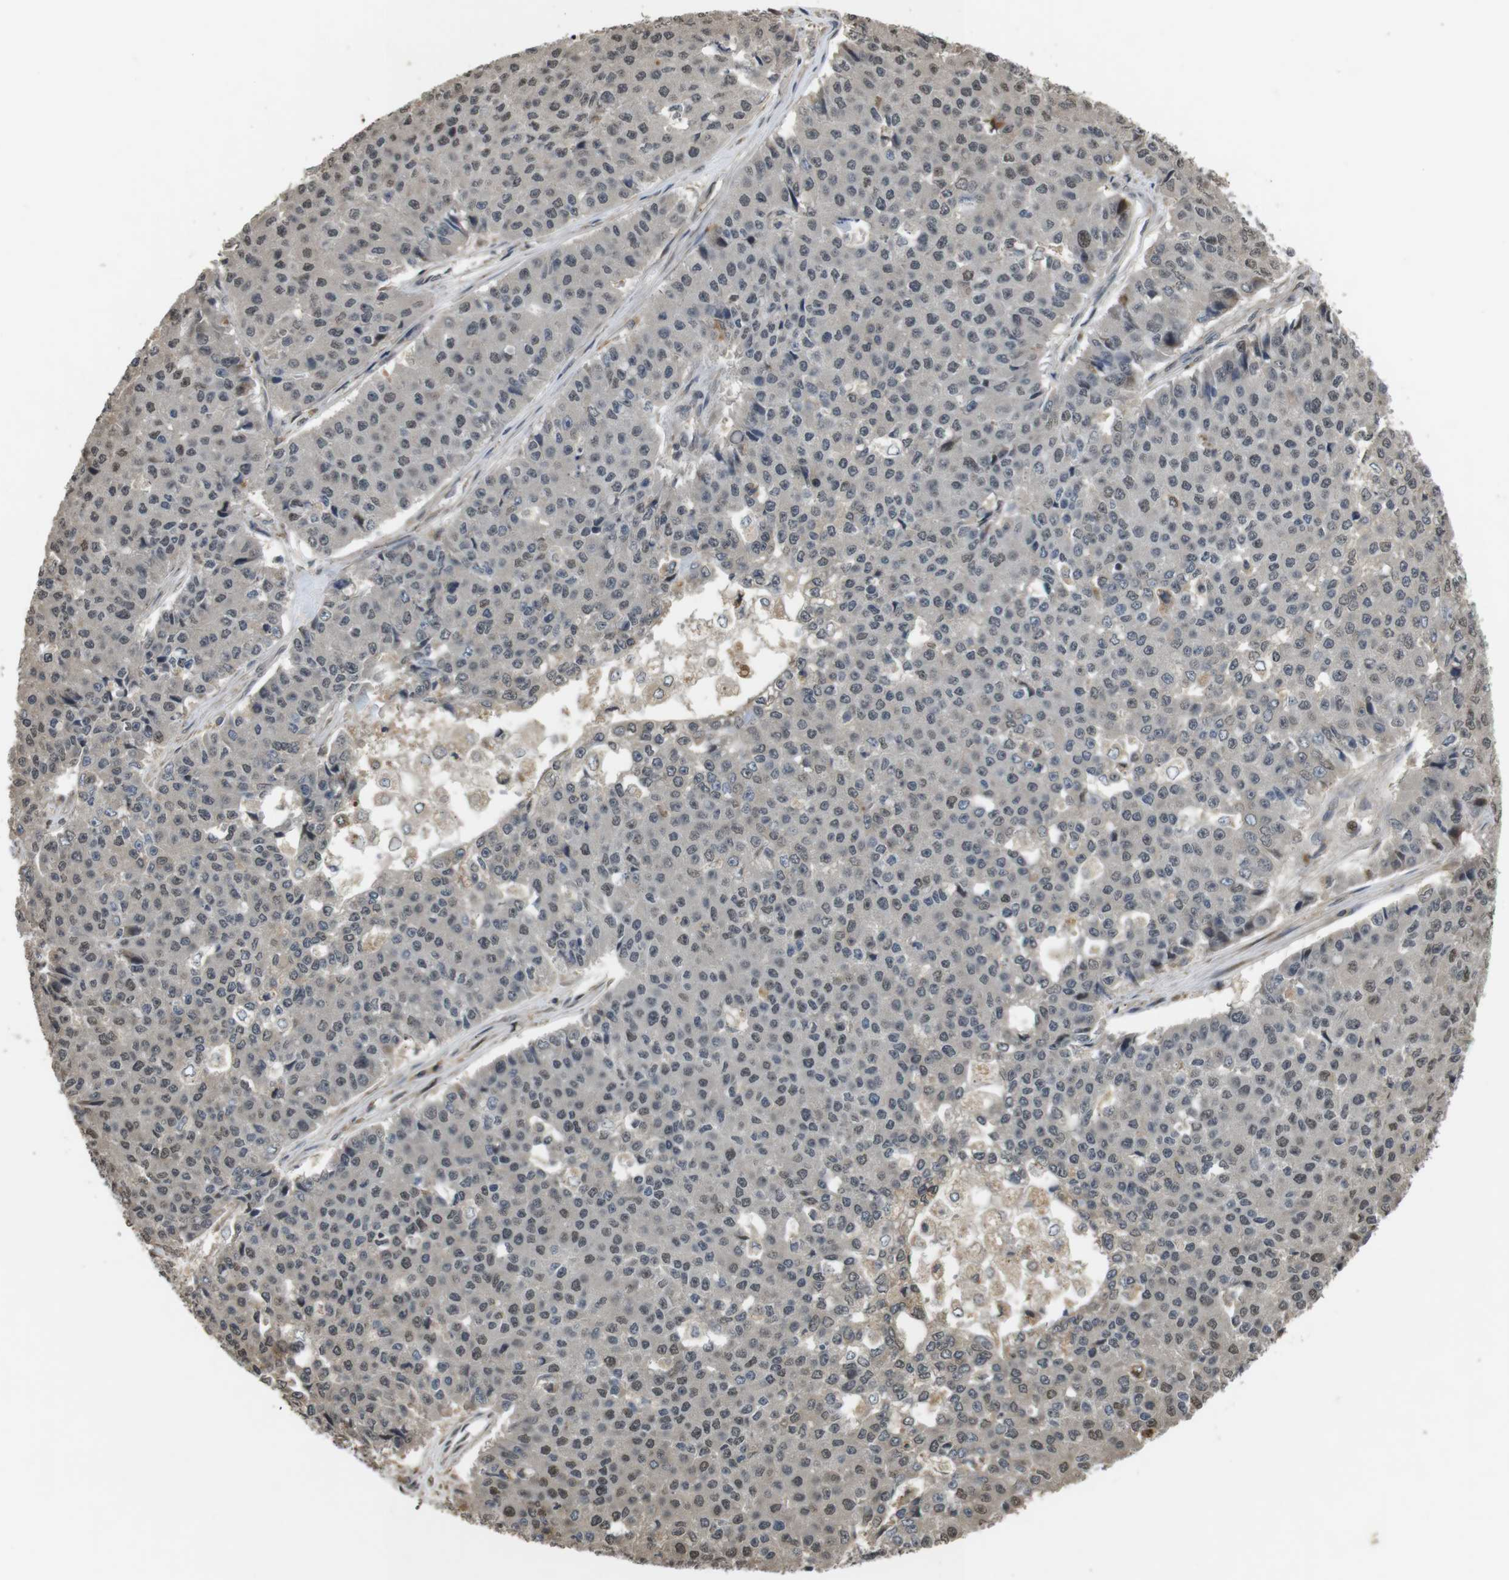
{"staining": {"intensity": "negative", "quantity": "none", "location": "none"}, "tissue": "pancreatic cancer", "cell_type": "Tumor cells", "image_type": "cancer", "snomed": [{"axis": "morphology", "description": "Adenocarcinoma, NOS"}, {"axis": "topography", "description": "Pancreas"}], "caption": "Tumor cells show no significant positivity in pancreatic cancer.", "gene": "FZD10", "patient": {"sex": "male", "age": 50}}